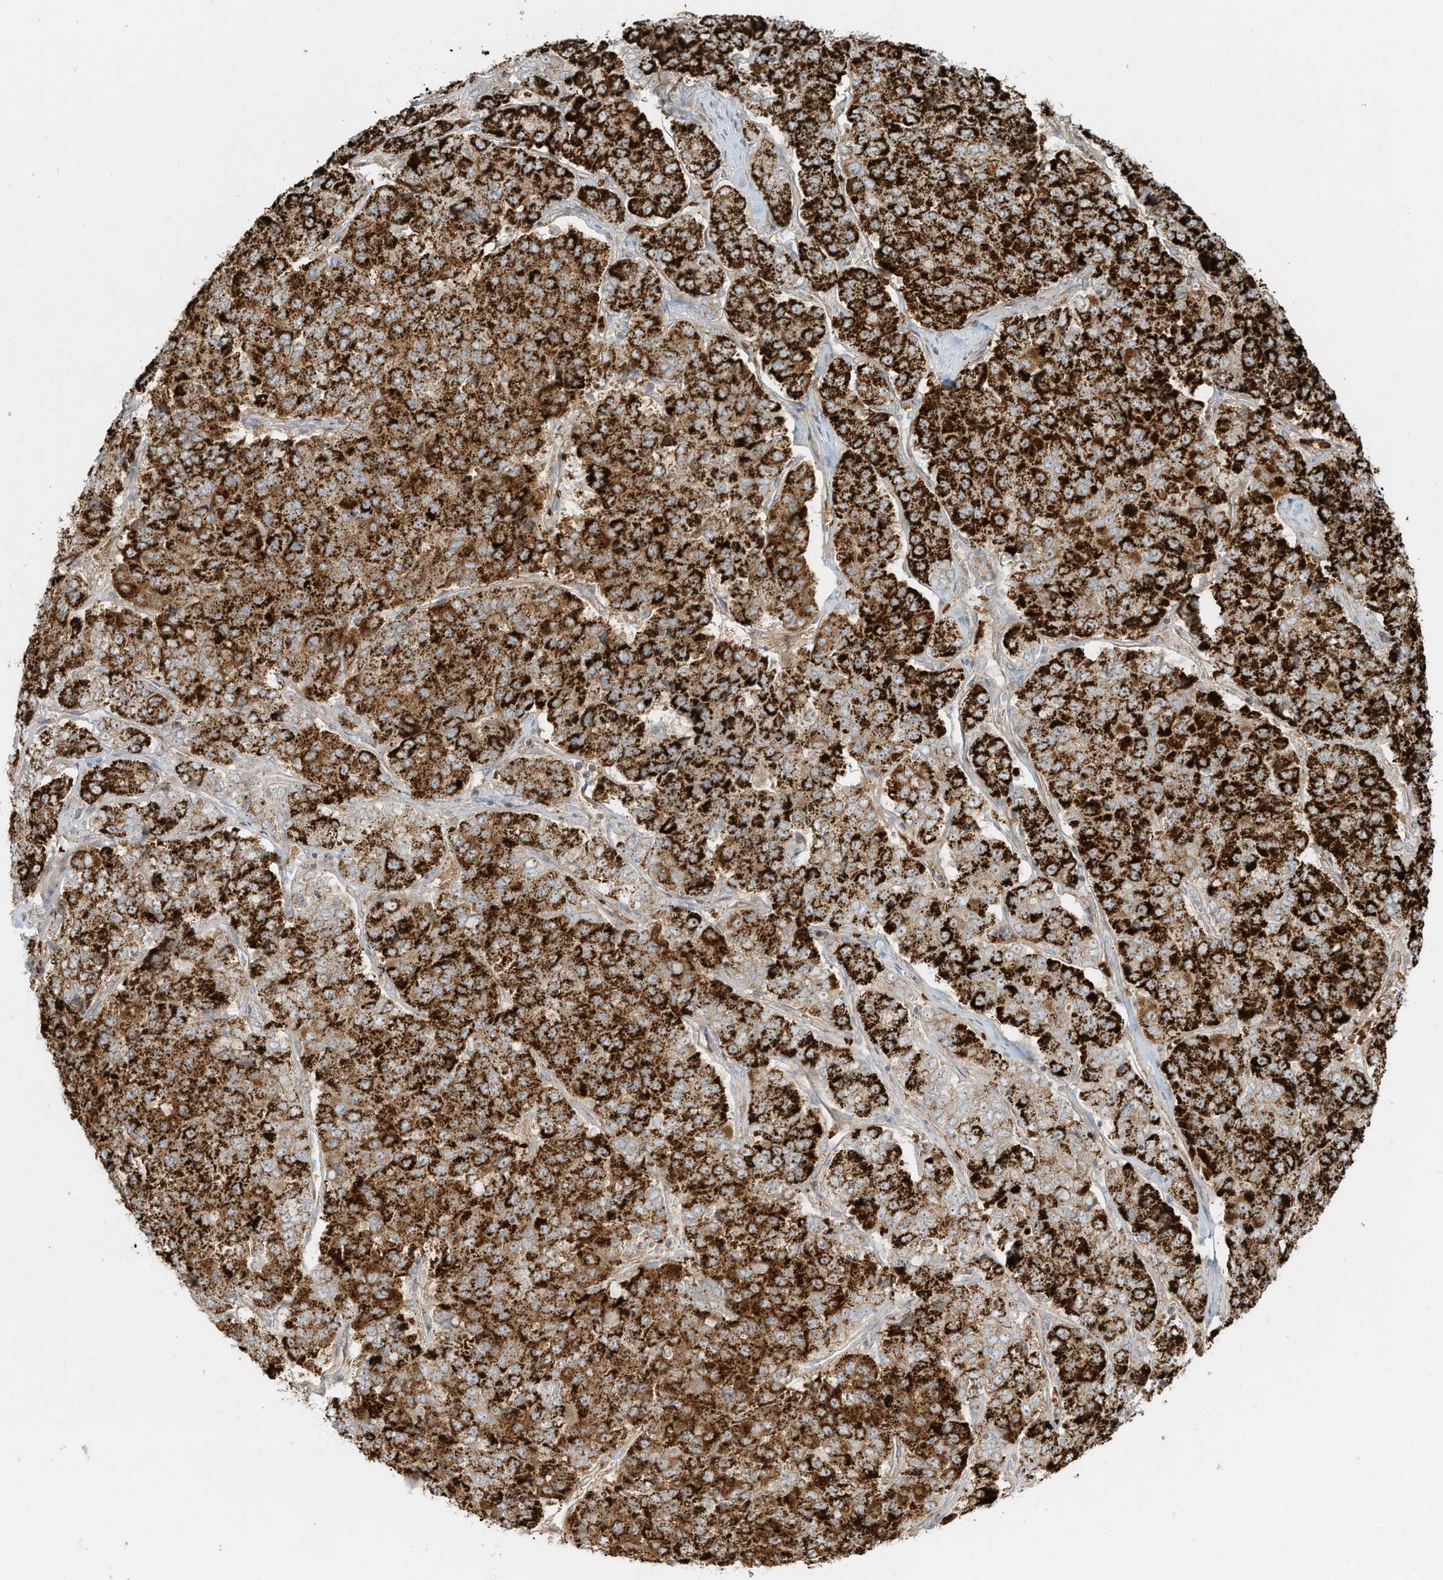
{"staining": {"intensity": "strong", "quantity": ">75%", "location": "cytoplasmic/membranous"}, "tissue": "pancreatic cancer", "cell_type": "Tumor cells", "image_type": "cancer", "snomed": [{"axis": "morphology", "description": "Adenocarcinoma, NOS"}, {"axis": "topography", "description": "Pancreas"}], "caption": "Immunohistochemical staining of pancreatic adenocarcinoma reveals strong cytoplasmic/membranous protein staining in approximately >75% of tumor cells. (IHC, brightfield microscopy, high magnification).", "gene": "OFD1", "patient": {"sex": "male", "age": 50}}